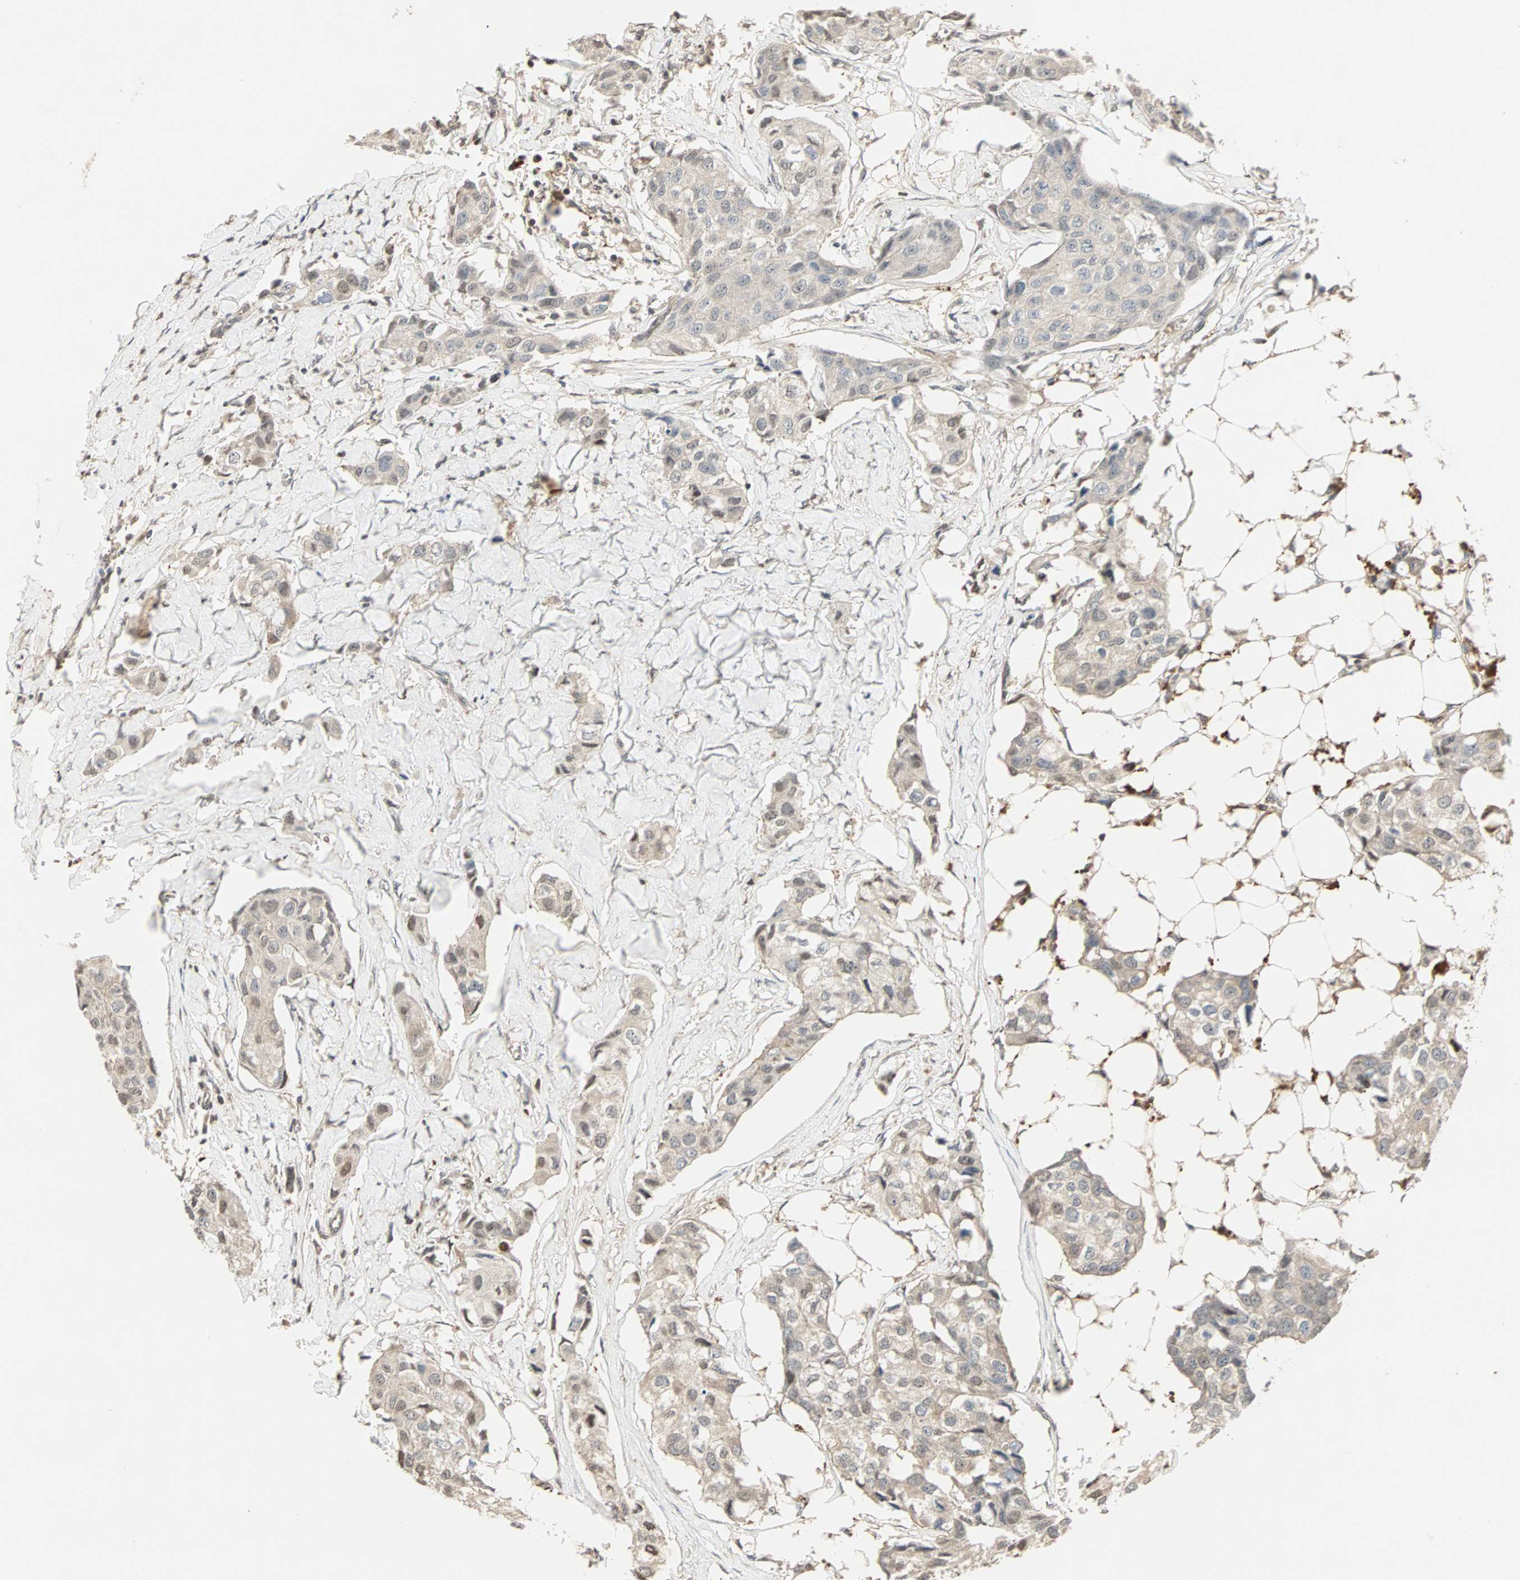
{"staining": {"intensity": "weak", "quantity": "25%-75%", "location": "cytoplasmic/membranous"}, "tissue": "breast cancer", "cell_type": "Tumor cells", "image_type": "cancer", "snomed": [{"axis": "morphology", "description": "Duct carcinoma"}, {"axis": "topography", "description": "Breast"}], "caption": "Protein expression analysis of human breast cancer reveals weak cytoplasmic/membranous positivity in approximately 25%-75% of tumor cells. The protein is stained brown, and the nuclei are stained in blue (DAB (3,3'-diaminobenzidine) IHC with brightfield microscopy, high magnification).", "gene": "DRG2", "patient": {"sex": "female", "age": 80}}